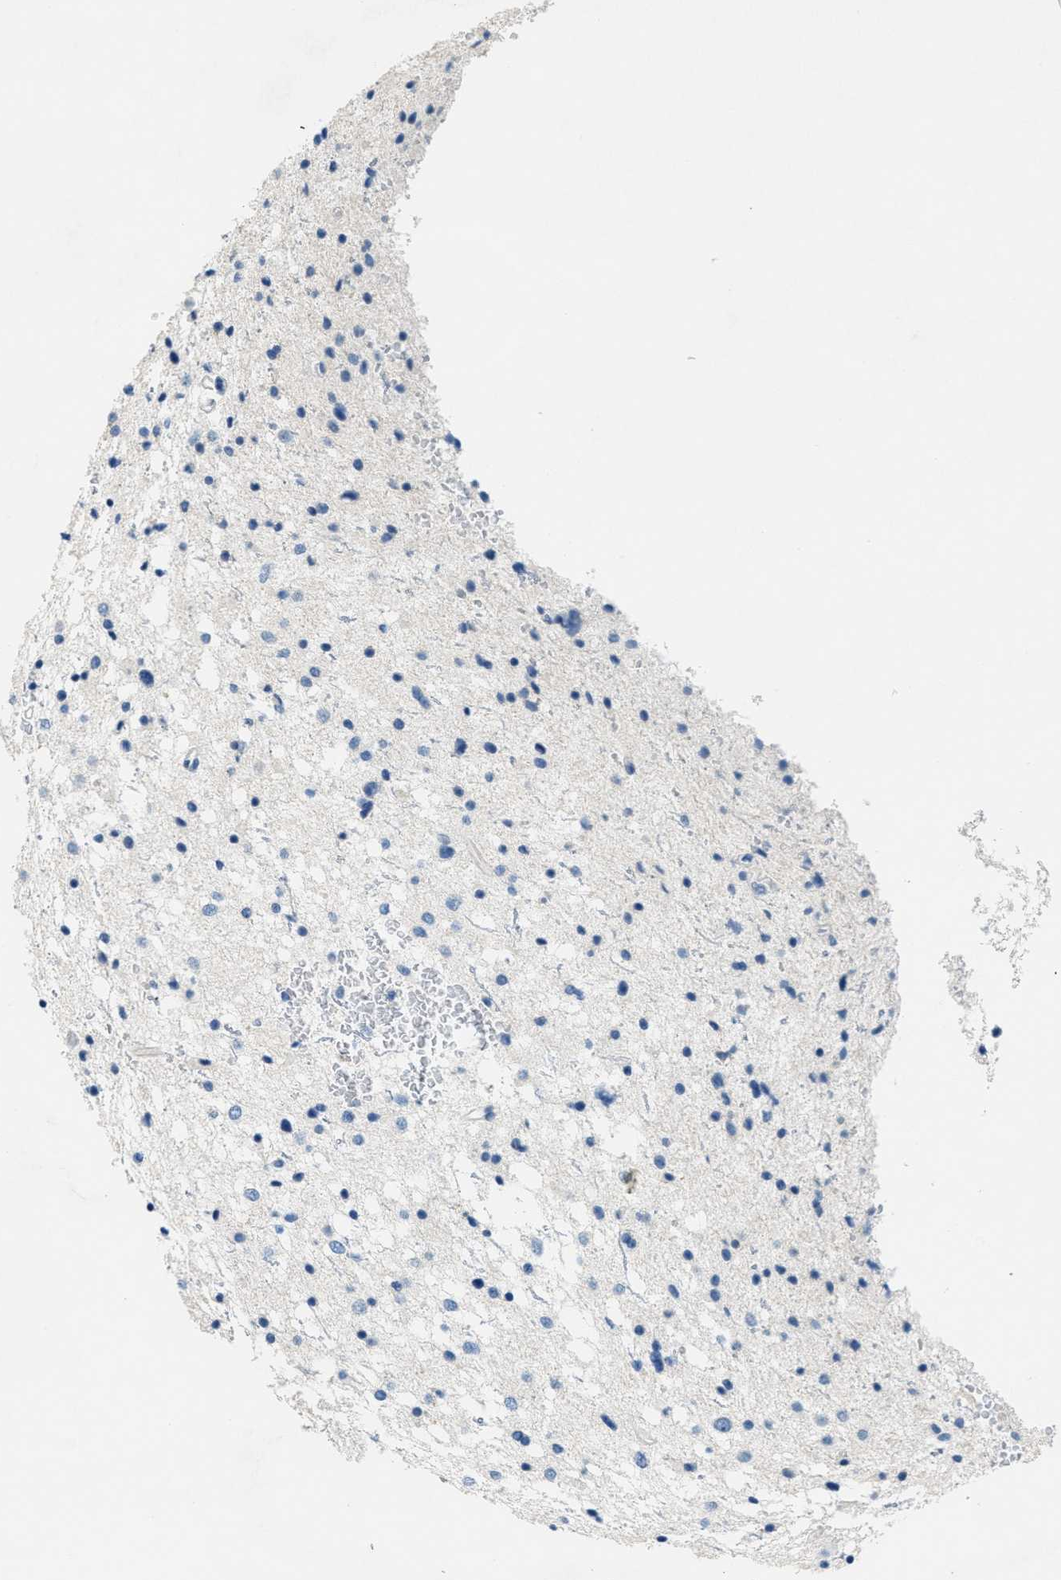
{"staining": {"intensity": "negative", "quantity": "none", "location": "none"}, "tissue": "glioma", "cell_type": "Tumor cells", "image_type": "cancer", "snomed": [{"axis": "morphology", "description": "Glioma, malignant, Low grade"}, {"axis": "topography", "description": "Brain"}], "caption": "Human glioma stained for a protein using immunohistochemistry (IHC) reveals no positivity in tumor cells.", "gene": "A2M", "patient": {"sex": "female", "age": 37}}